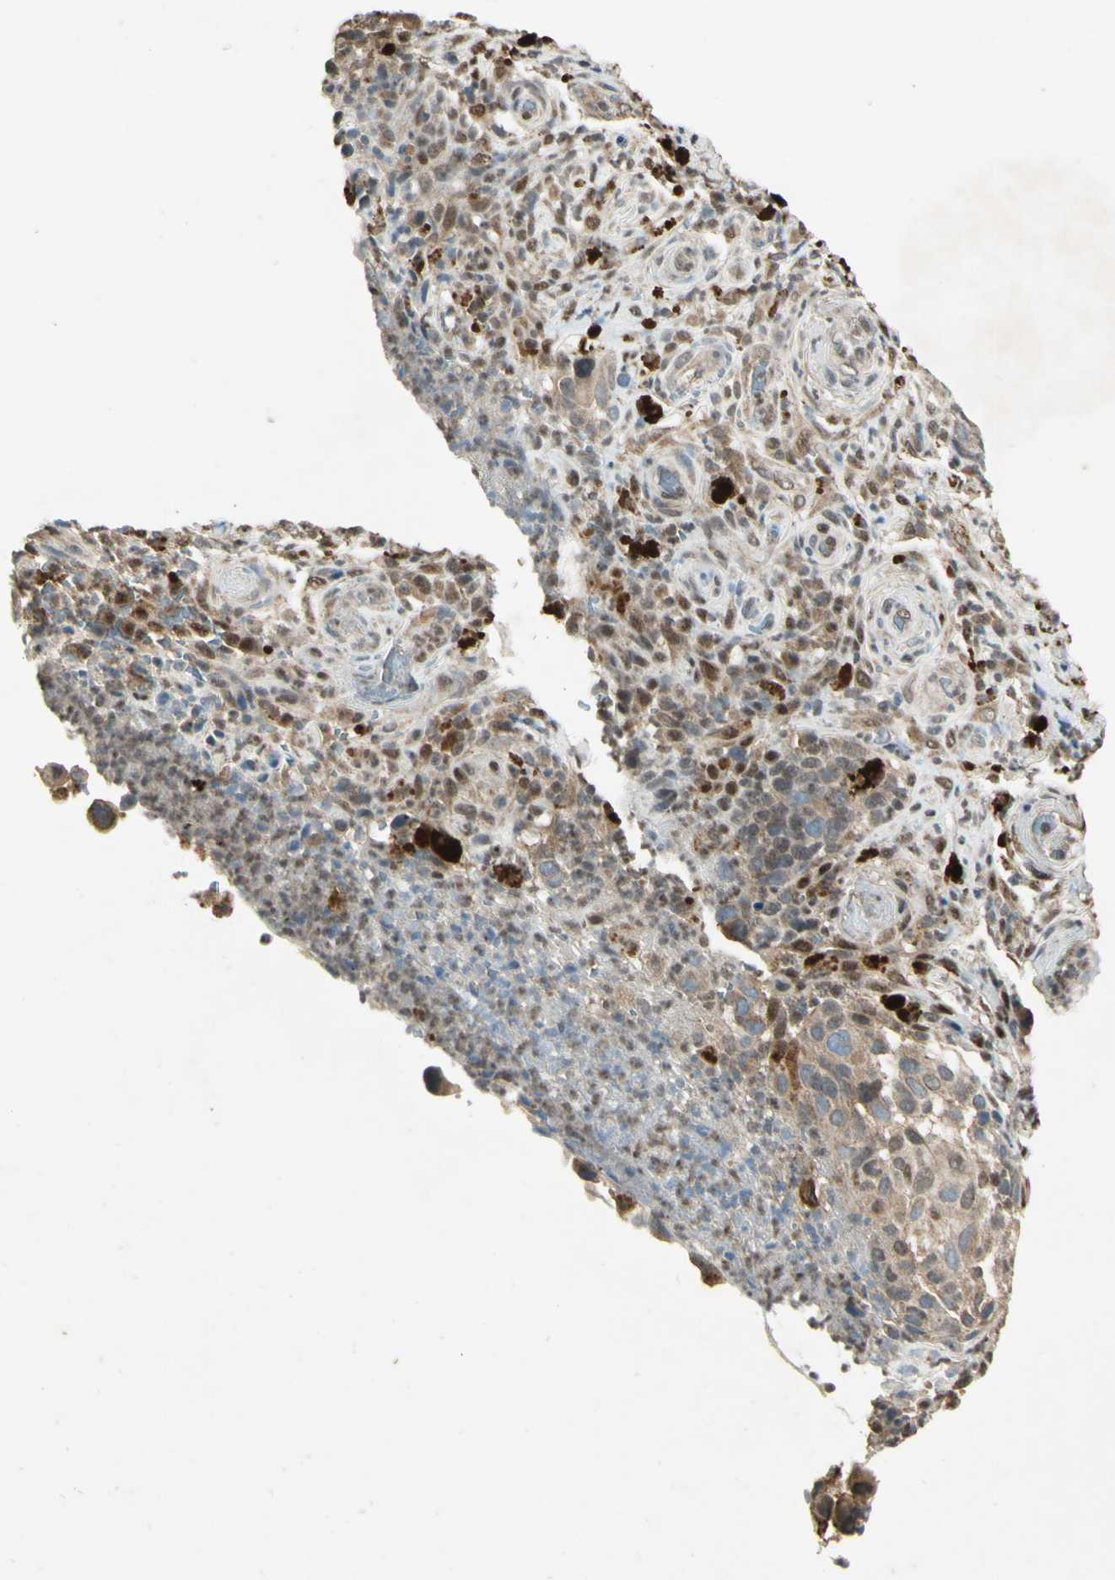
{"staining": {"intensity": "moderate", "quantity": ">75%", "location": "cytoplasmic/membranous"}, "tissue": "melanoma", "cell_type": "Tumor cells", "image_type": "cancer", "snomed": [{"axis": "morphology", "description": "Malignant melanoma, NOS"}, {"axis": "topography", "description": "Skin"}], "caption": "Melanoma tissue displays moderate cytoplasmic/membranous staining in approximately >75% of tumor cells, visualized by immunohistochemistry.", "gene": "PSMD5", "patient": {"sex": "female", "age": 73}}